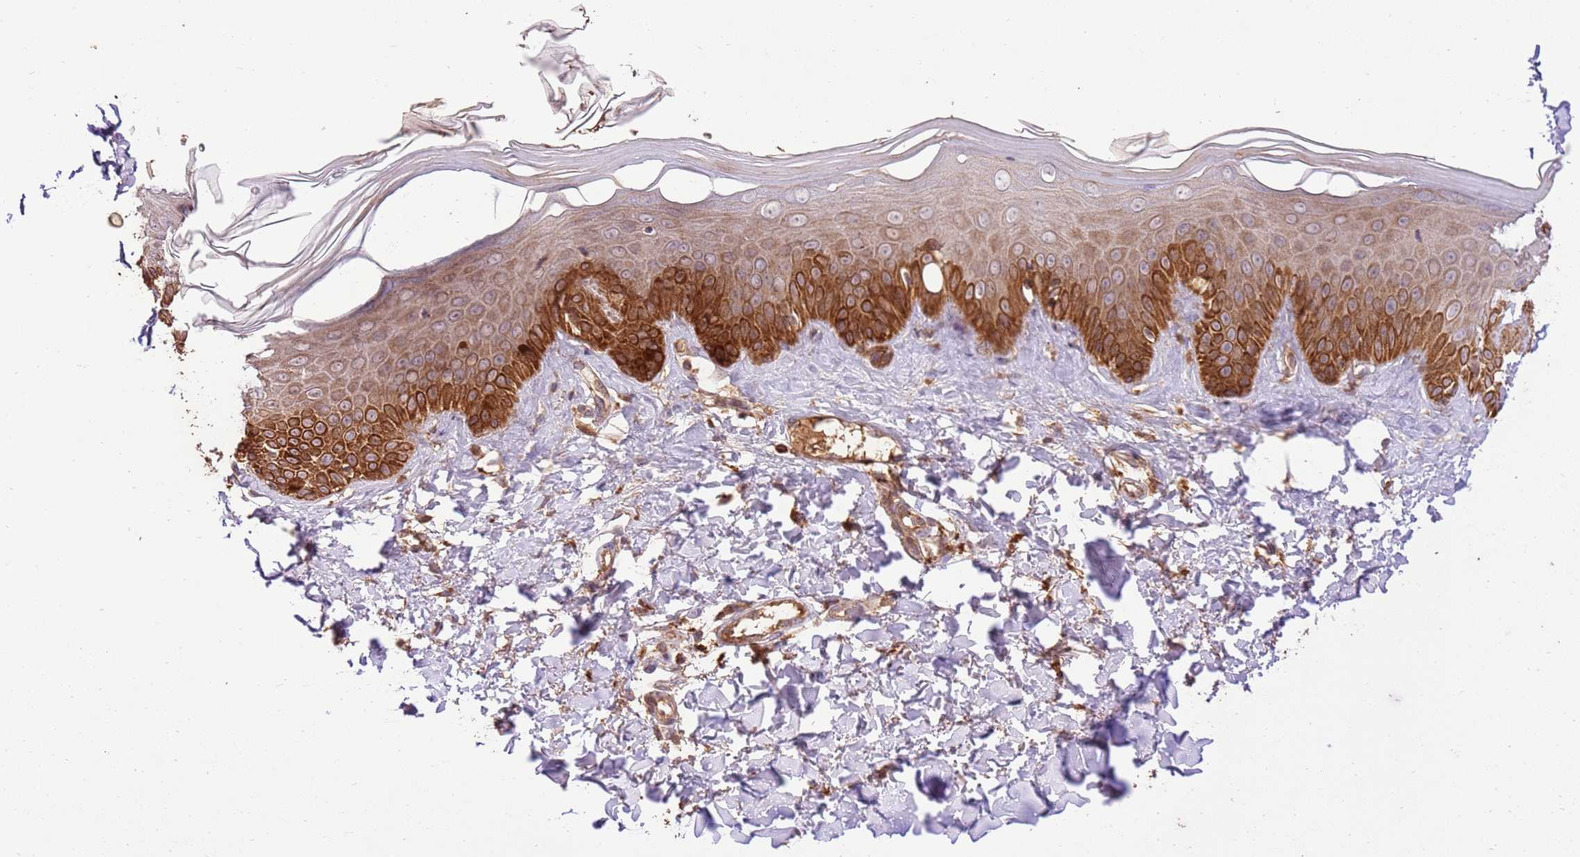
{"staining": {"intensity": "strong", "quantity": "<25%", "location": "cytoplasmic/membranous"}, "tissue": "skin", "cell_type": "Fibroblasts", "image_type": "normal", "snomed": [{"axis": "morphology", "description": "Normal tissue, NOS"}, {"axis": "topography", "description": "Skin"}], "caption": "Fibroblasts reveal strong cytoplasmic/membranous expression in about <25% of cells in unremarkable skin. Using DAB (3,3'-diaminobenzidine) (brown) and hematoxylin (blue) stains, captured at high magnification using brightfield microscopy.", "gene": "LRRC28", "patient": {"sex": "male", "age": 52}}